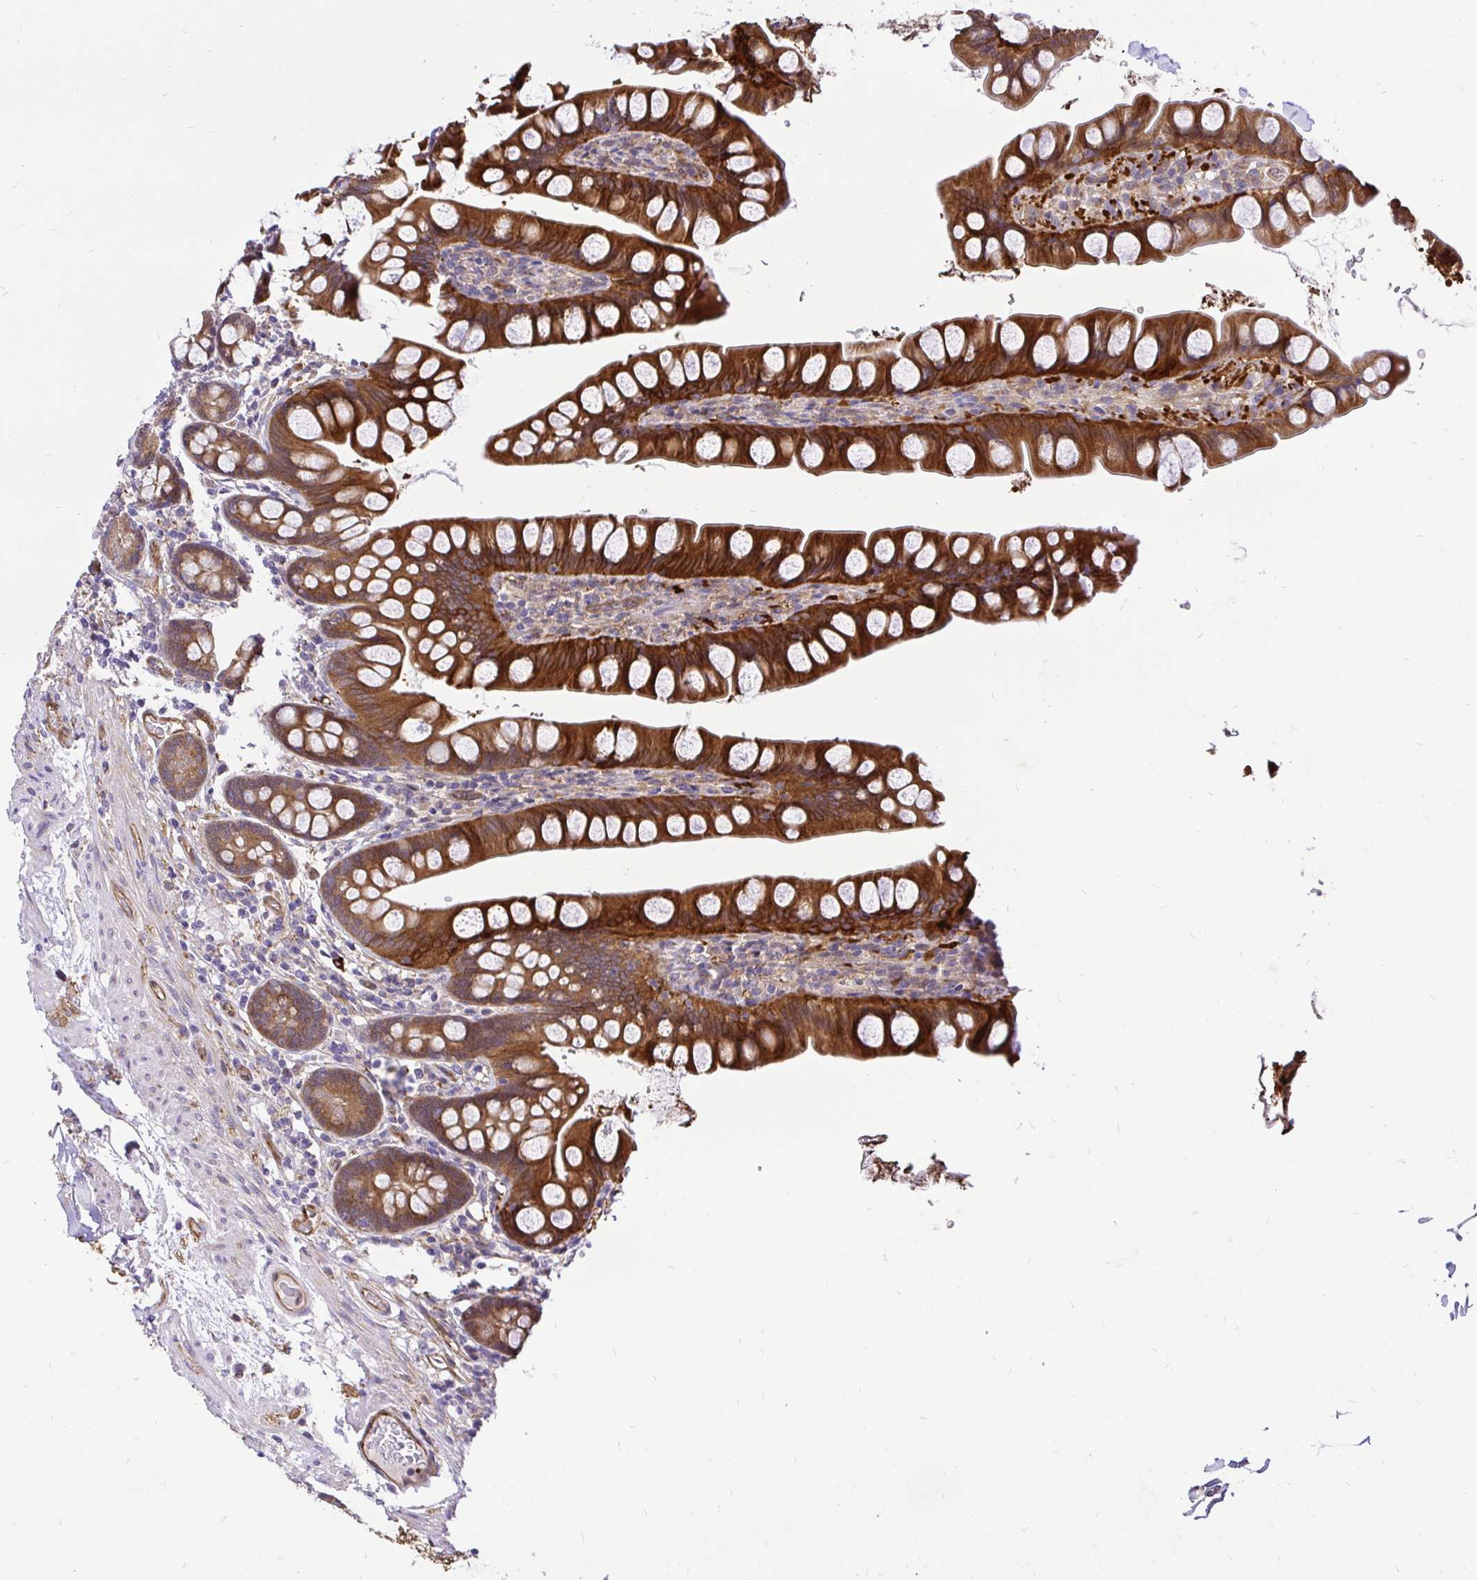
{"staining": {"intensity": "strong", "quantity": ">75%", "location": "cytoplasmic/membranous"}, "tissue": "small intestine", "cell_type": "Glandular cells", "image_type": "normal", "snomed": [{"axis": "morphology", "description": "Normal tissue, NOS"}, {"axis": "topography", "description": "Small intestine"}], "caption": "The histopathology image exhibits immunohistochemical staining of normal small intestine. There is strong cytoplasmic/membranous staining is present in about >75% of glandular cells. The staining was performed using DAB, with brown indicating positive protein expression. Nuclei are stained blue with hematoxylin.", "gene": "CCDC122", "patient": {"sex": "male", "age": 70}}